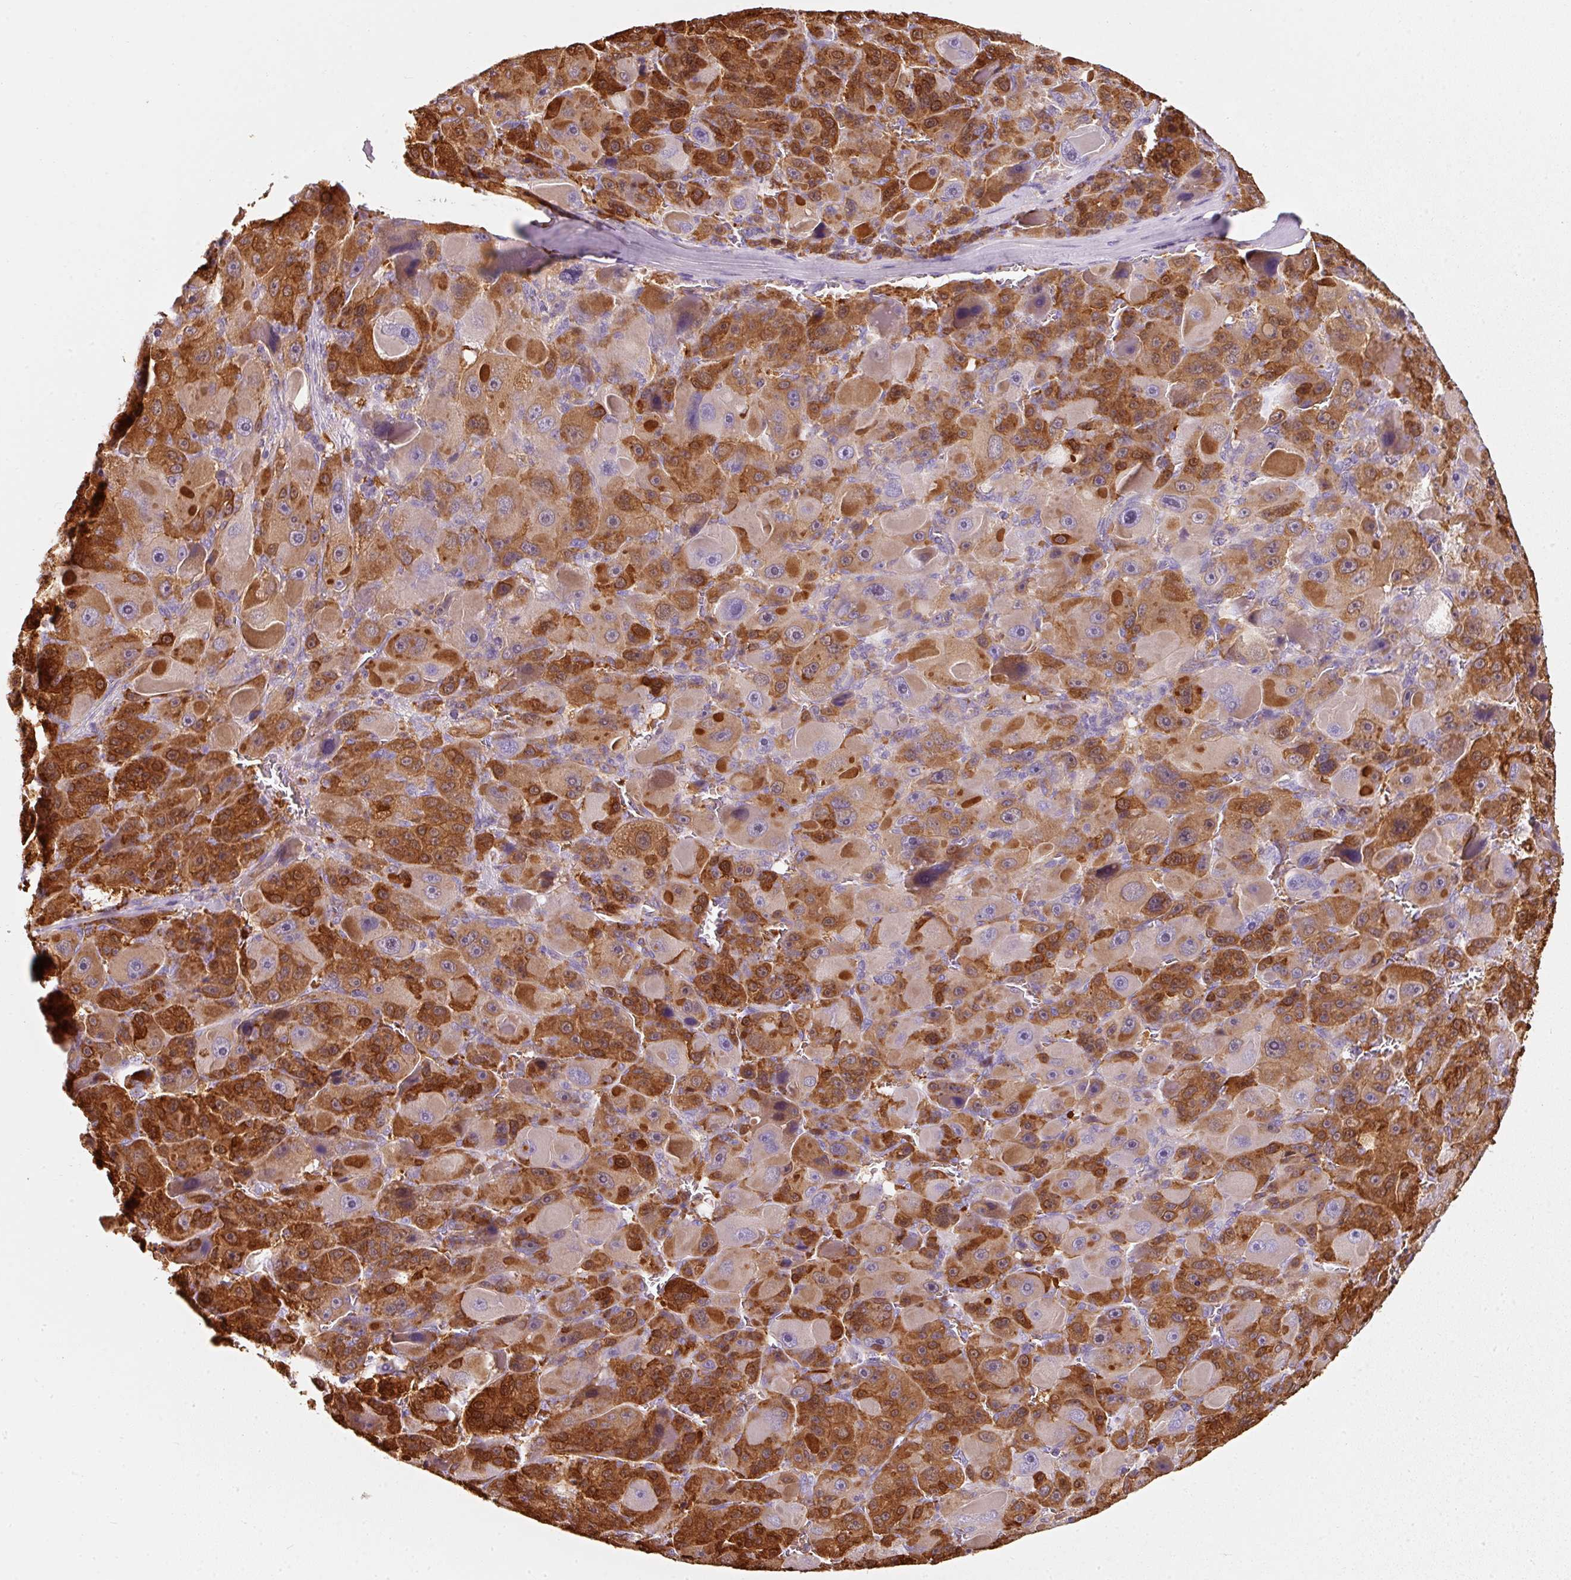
{"staining": {"intensity": "strong", "quantity": "25%-75%", "location": "cytoplasmic/membranous"}, "tissue": "liver cancer", "cell_type": "Tumor cells", "image_type": "cancer", "snomed": [{"axis": "morphology", "description": "Carcinoma, Hepatocellular, NOS"}, {"axis": "topography", "description": "Liver"}], "caption": "A photomicrograph showing strong cytoplasmic/membranous staining in about 25%-75% of tumor cells in hepatocellular carcinoma (liver), as visualized by brown immunohistochemical staining.", "gene": "IQGAP2", "patient": {"sex": "male", "age": 76}}